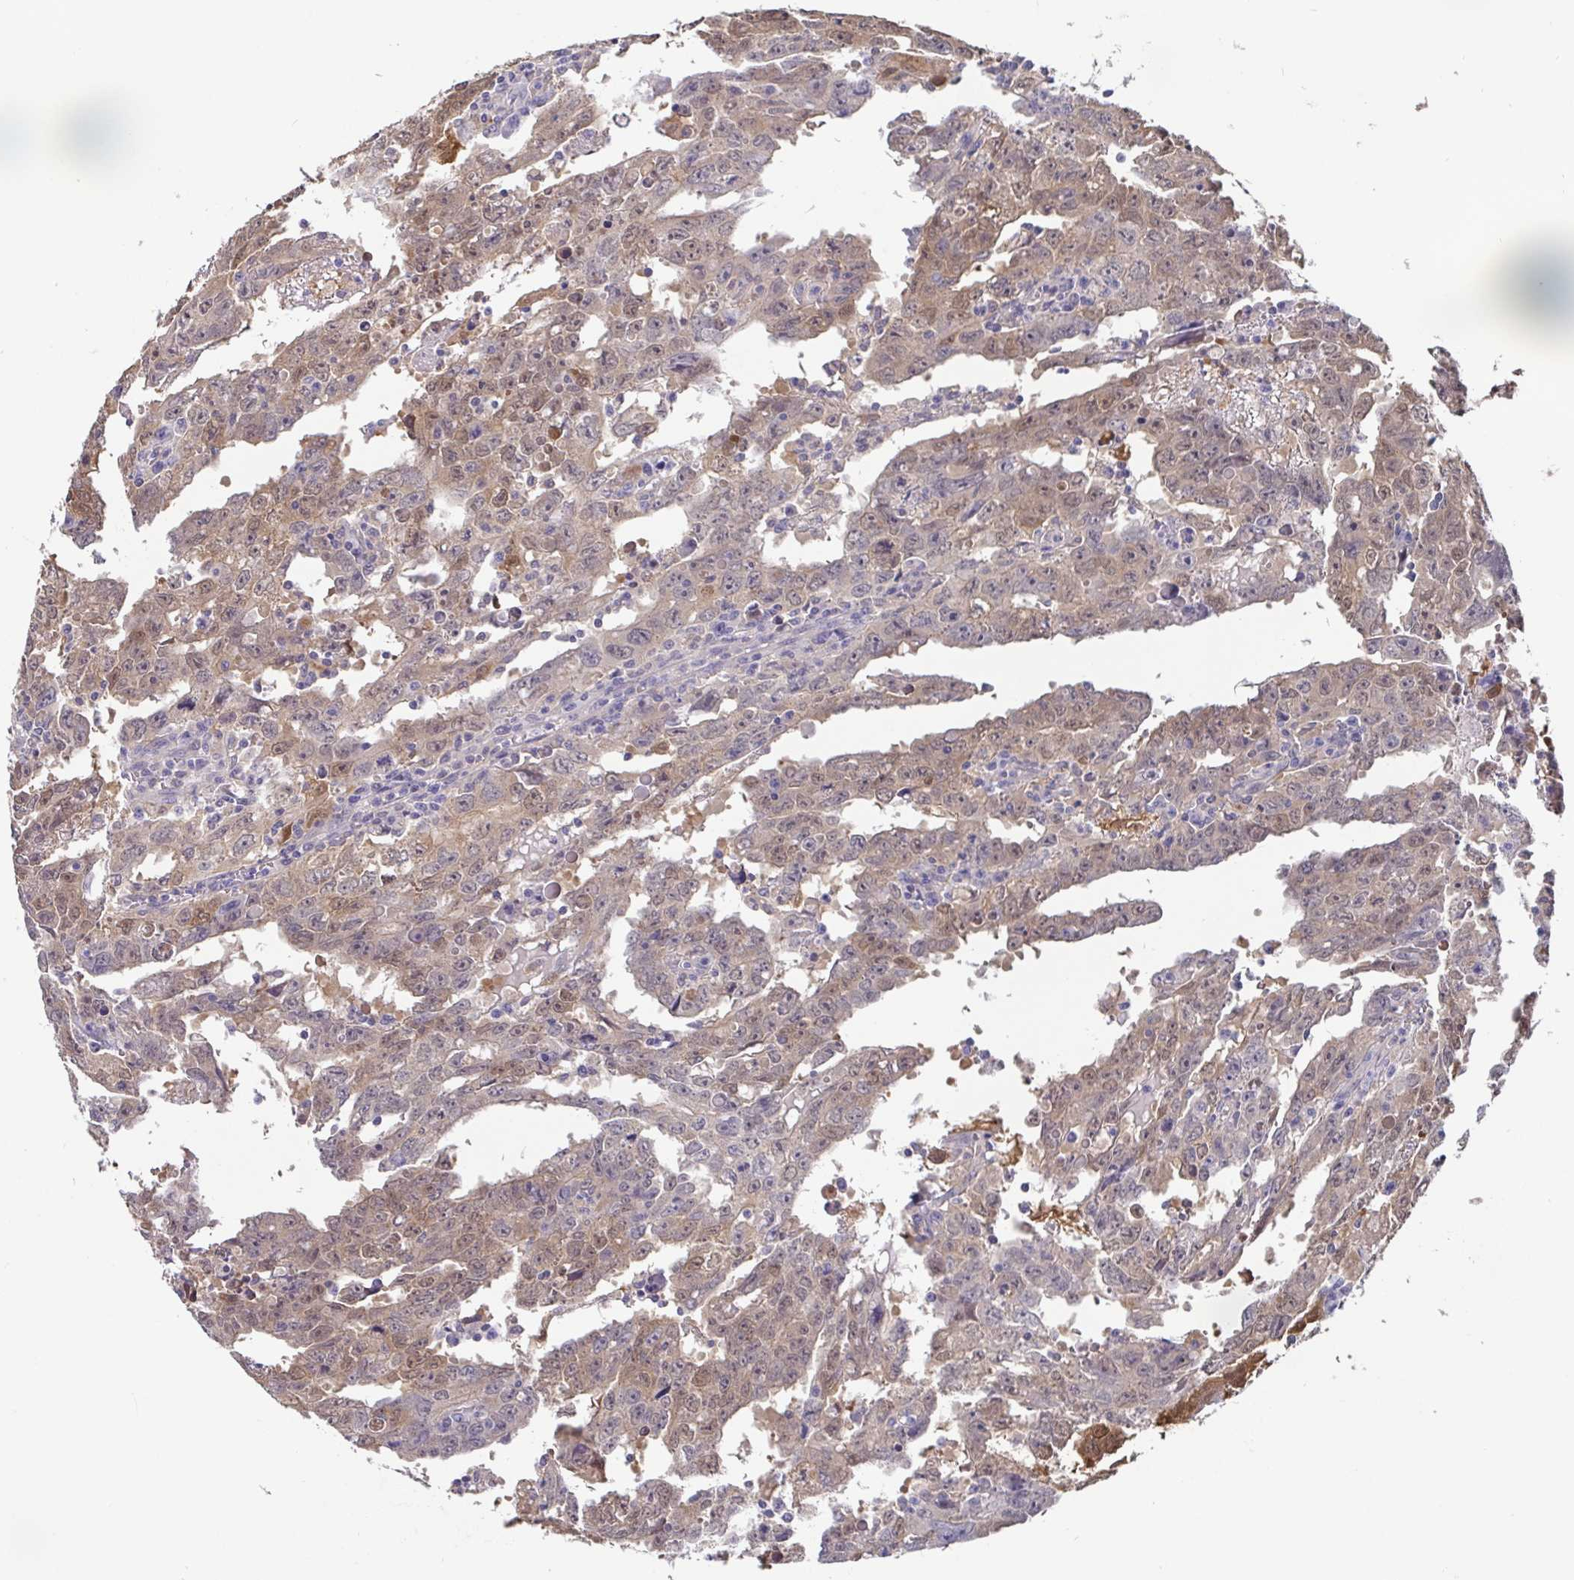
{"staining": {"intensity": "weak", "quantity": ">75%", "location": "cytoplasmic/membranous"}, "tissue": "testis cancer", "cell_type": "Tumor cells", "image_type": "cancer", "snomed": [{"axis": "morphology", "description": "Carcinoma, Embryonal, NOS"}, {"axis": "topography", "description": "Testis"}], "caption": "Immunohistochemical staining of testis embryonal carcinoma exhibits low levels of weak cytoplasmic/membranous protein staining in about >75% of tumor cells. (Stains: DAB (3,3'-diaminobenzidine) in brown, nuclei in blue, Microscopy: brightfield microscopy at high magnification).", "gene": "IDH1", "patient": {"sex": "male", "age": 22}}